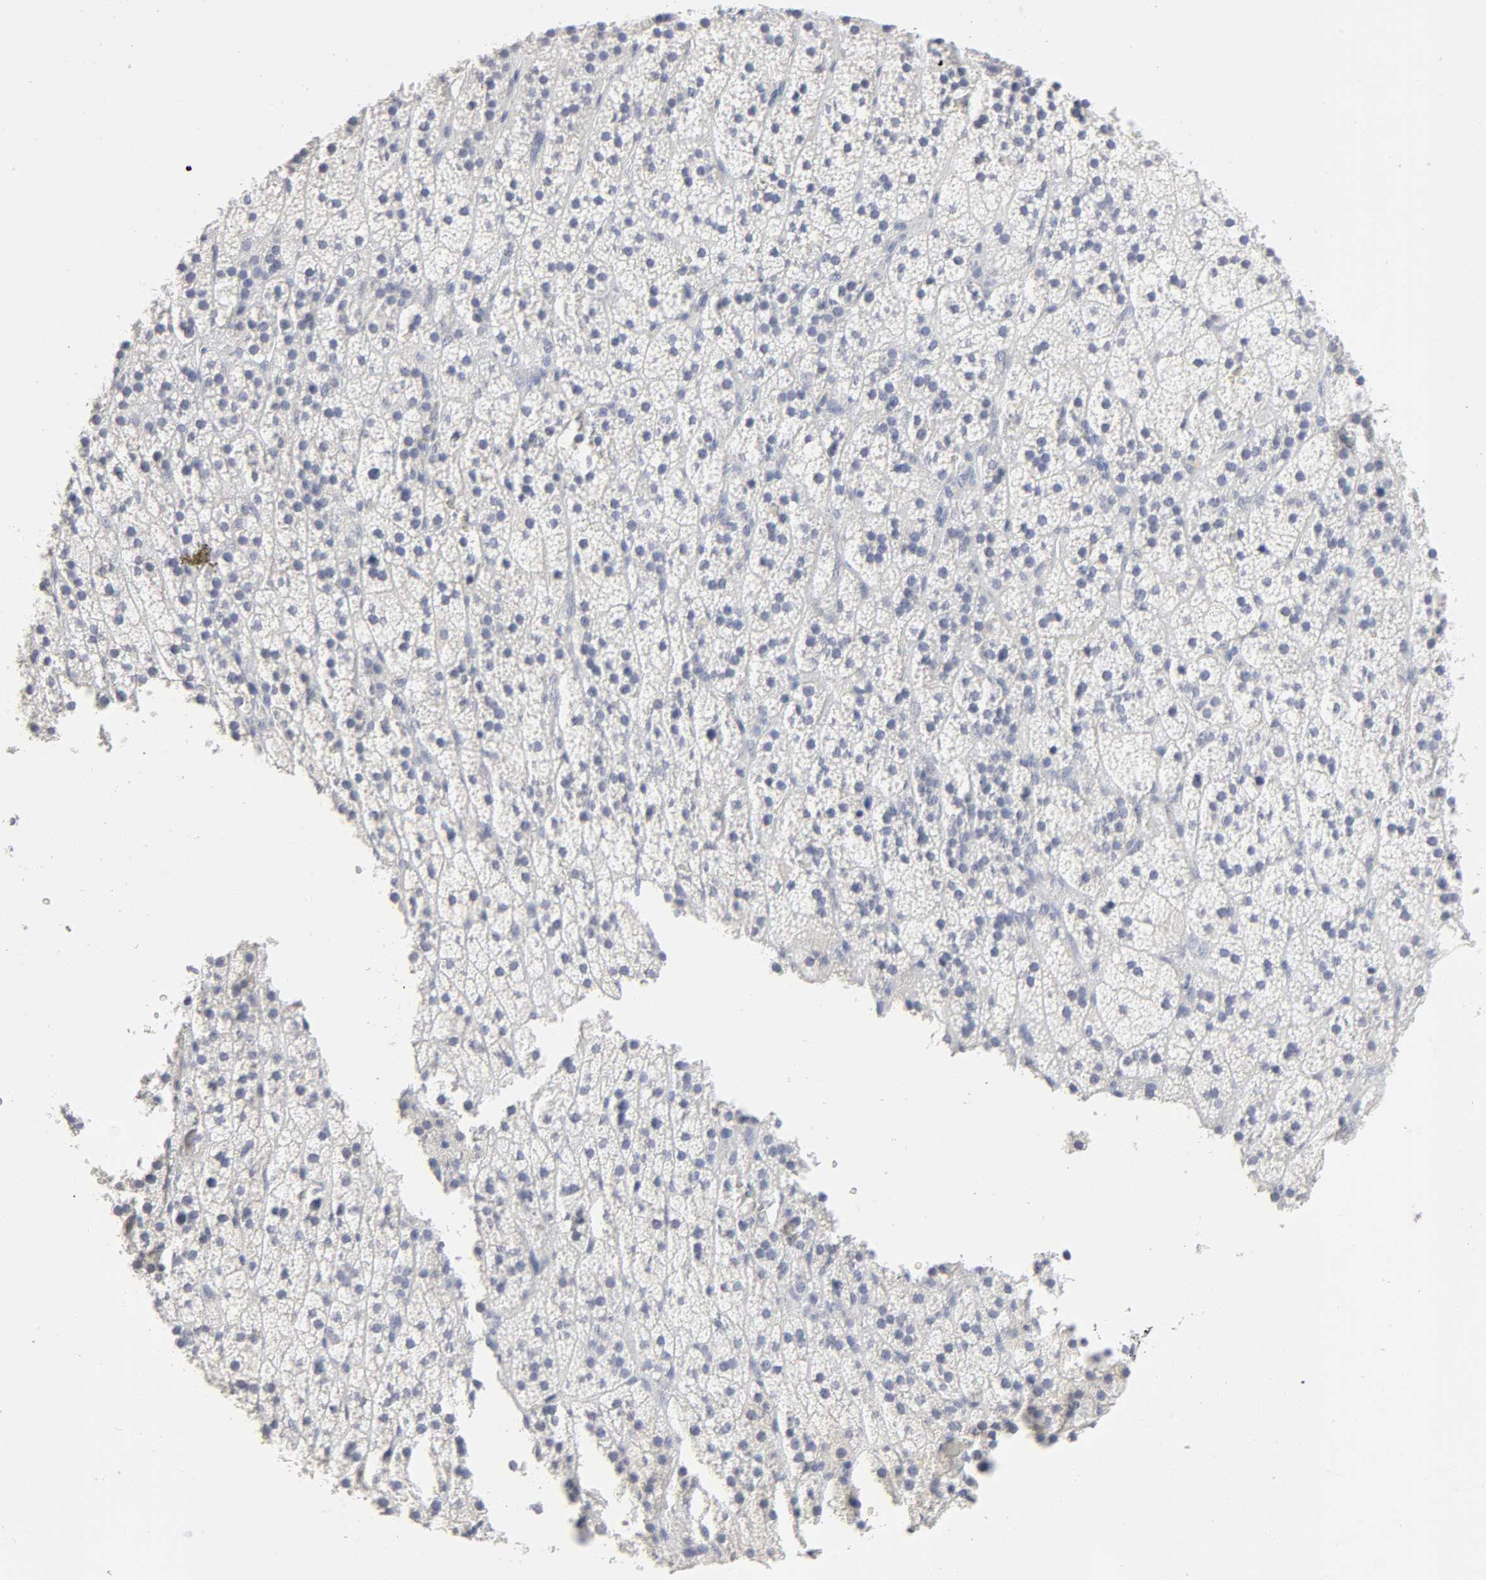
{"staining": {"intensity": "weak", "quantity": "<25%", "location": "cytoplasmic/membranous"}, "tissue": "adrenal gland", "cell_type": "Glandular cells", "image_type": "normal", "snomed": [{"axis": "morphology", "description": "Normal tissue, NOS"}, {"axis": "topography", "description": "Adrenal gland"}], "caption": "Glandular cells show no significant protein staining in unremarkable adrenal gland. (Stains: DAB immunohistochemistry with hematoxylin counter stain, Microscopy: brightfield microscopy at high magnification).", "gene": "SLCO1B3", "patient": {"sex": "male", "age": 35}}